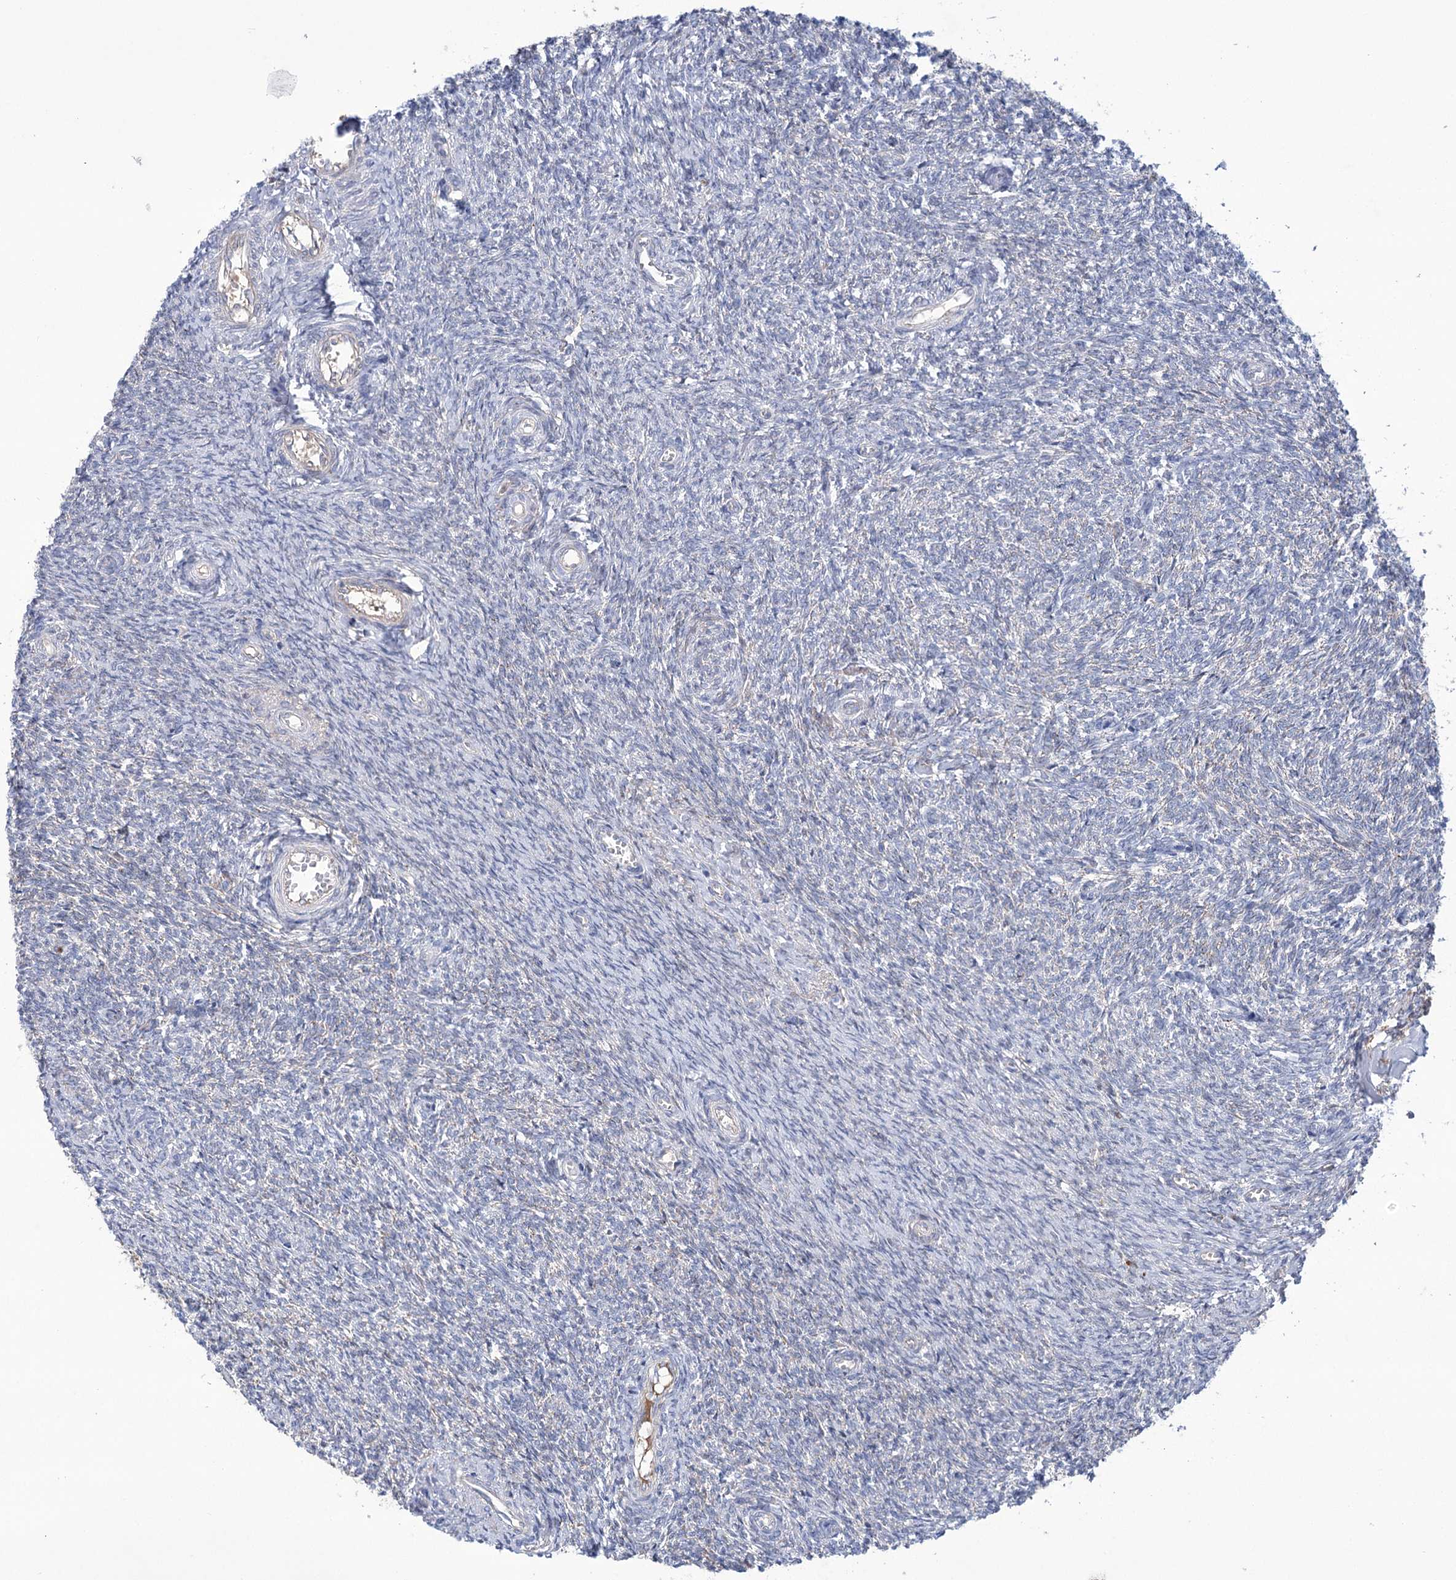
{"staining": {"intensity": "negative", "quantity": "none", "location": "none"}, "tissue": "ovary", "cell_type": "Ovarian stroma cells", "image_type": "normal", "snomed": [{"axis": "morphology", "description": "Normal tissue, NOS"}, {"axis": "topography", "description": "Ovary"}], "caption": "Photomicrograph shows no protein staining in ovarian stroma cells of benign ovary. The staining was performed using DAB (3,3'-diaminobenzidine) to visualize the protein expression in brown, while the nuclei were stained in blue with hematoxylin (Magnification: 20x).", "gene": "CEP164", "patient": {"sex": "female", "age": 44}}